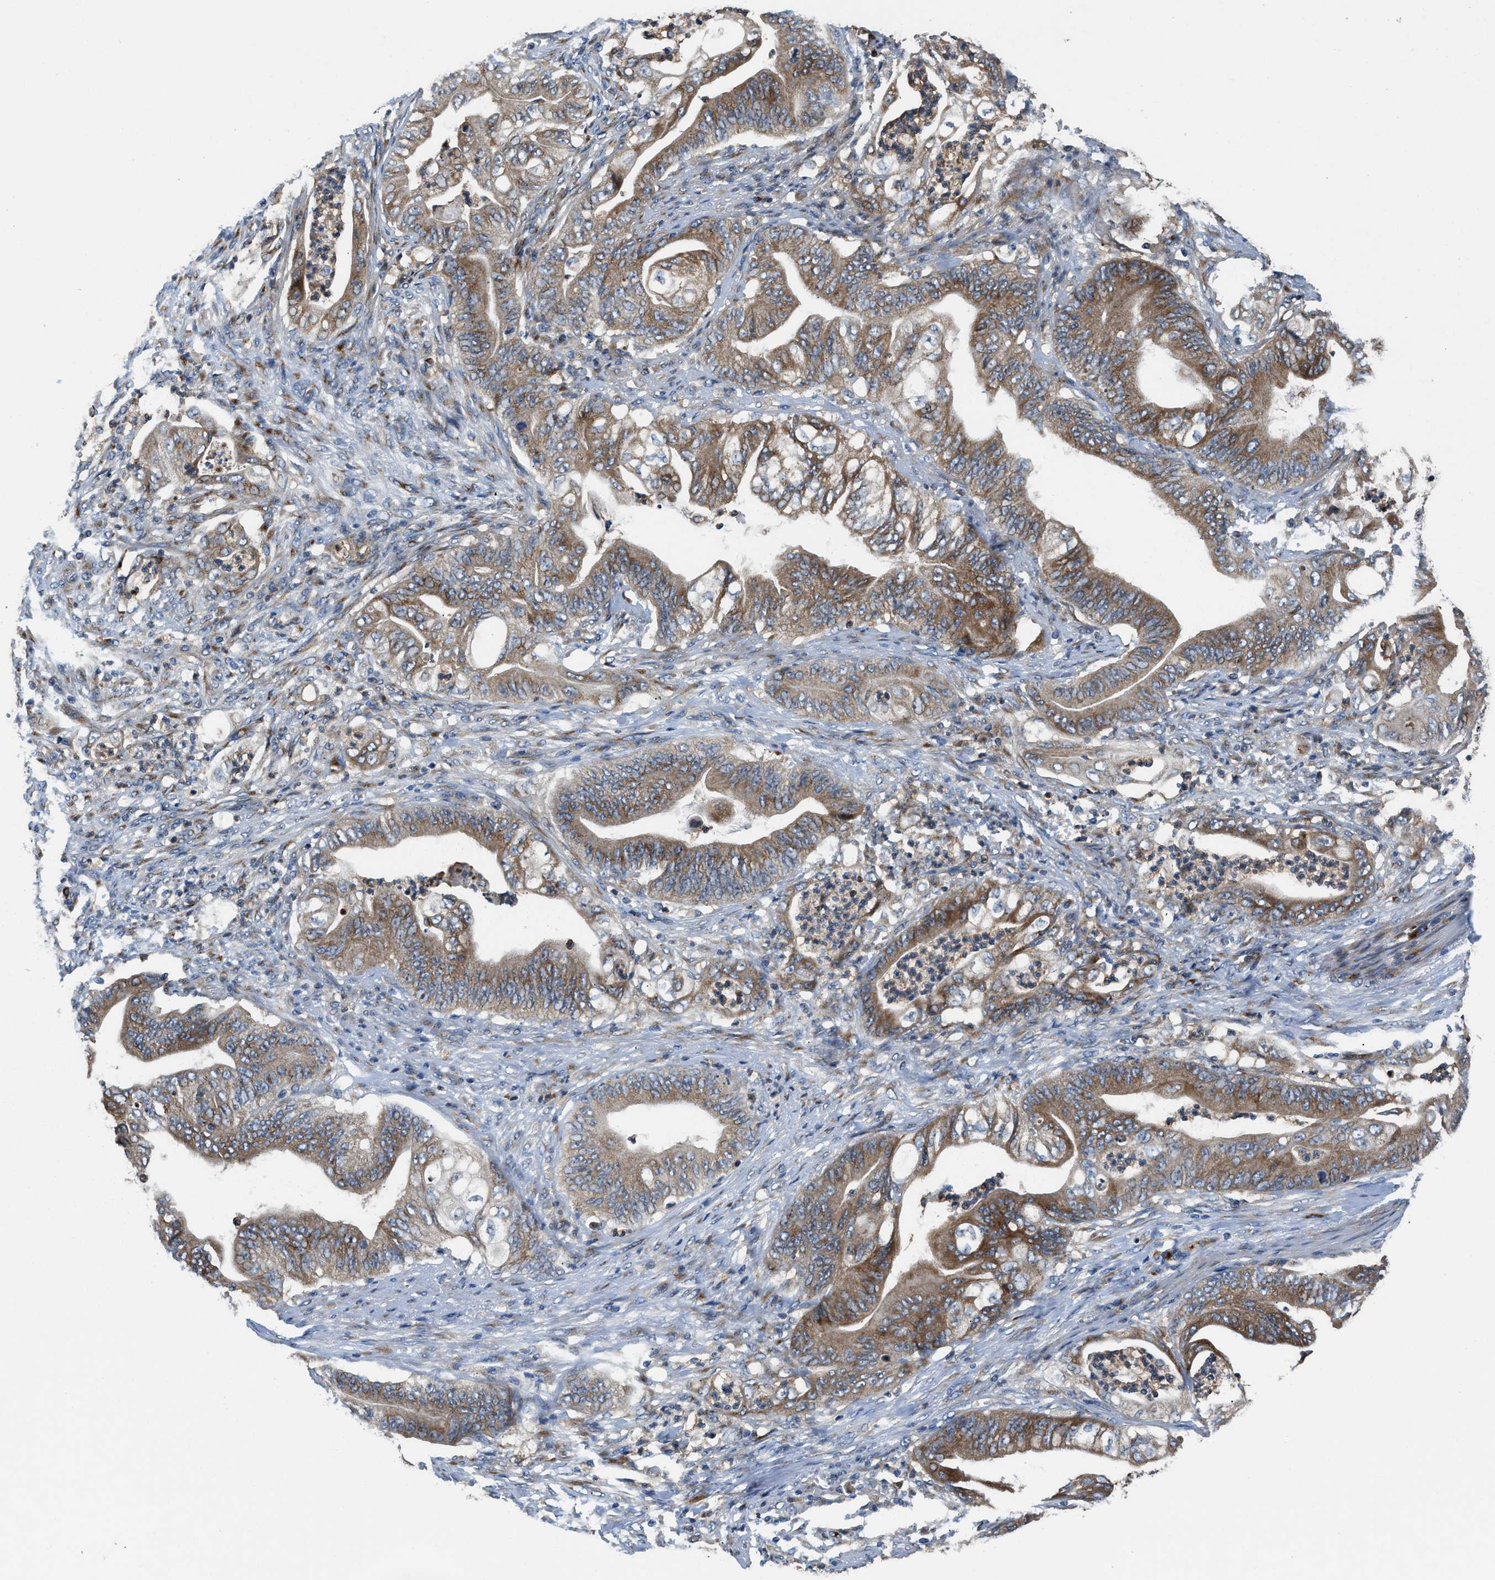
{"staining": {"intensity": "moderate", "quantity": ">75%", "location": "cytoplasmic/membranous"}, "tissue": "stomach cancer", "cell_type": "Tumor cells", "image_type": "cancer", "snomed": [{"axis": "morphology", "description": "Adenocarcinoma, NOS"}, {"axis": "topography", "description": "Stomach"}], "caption": "The histopathology image demonstrates a brown stain indicating the presence of a protein in the cytoplasmic/membranous of tumor cells in stomach cancer.", "gene": "FUT8", "patient": {"sex": "female", "age": 73}}